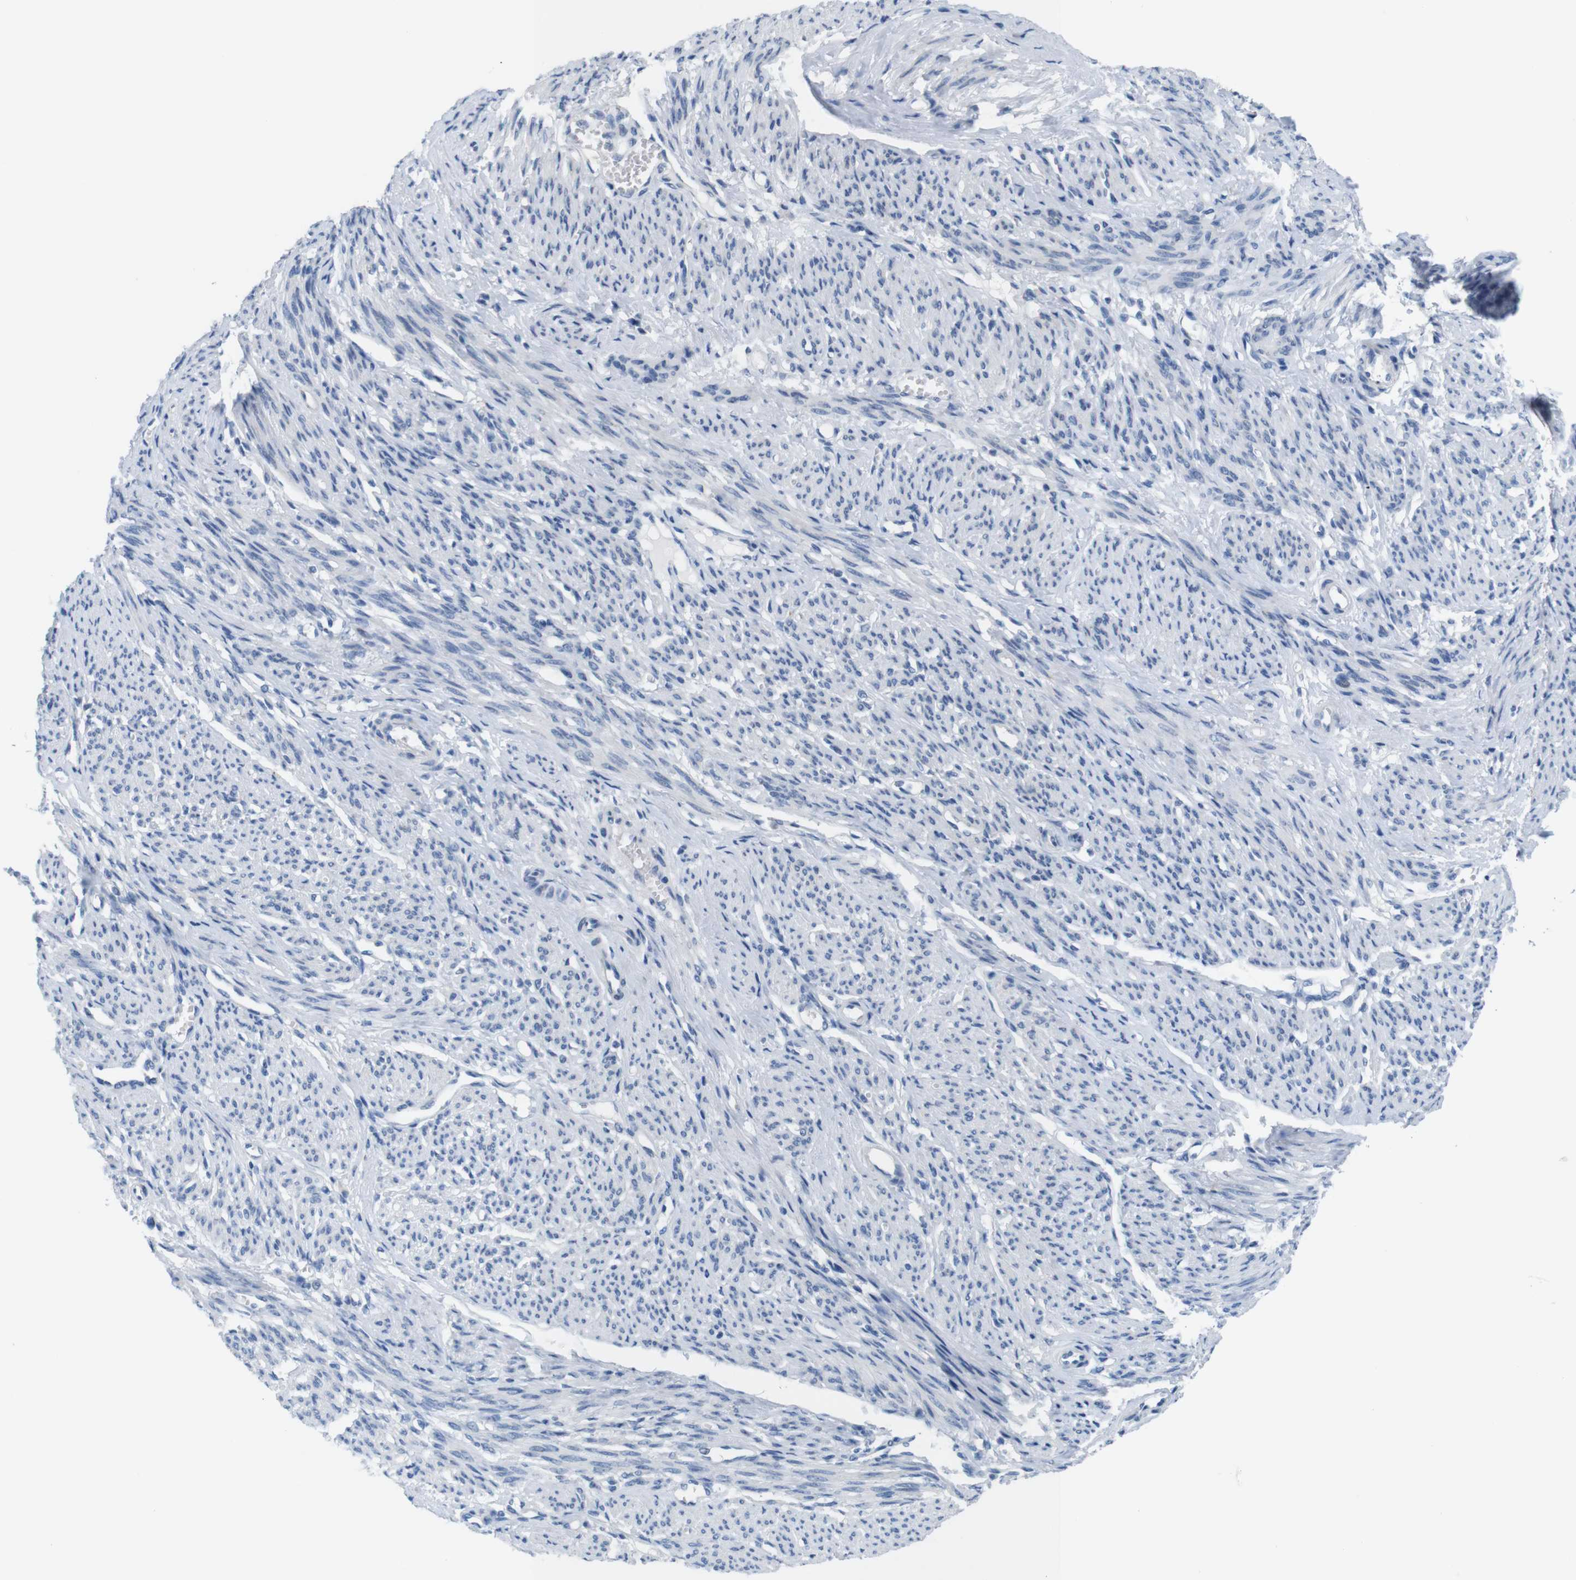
{"staining": {"intensity": "negative", "quantity": "none", "location": "none"}, "tissue": "smooth muscle", "cell_type": "Smooth muscle cells", "image_type": "normal", "snomed": [{"axis": "morphology", "description": "Normal tissue, NOS"}, {"axis": "topography", "description": "Smooth muscle"}], "caption": "IHC photomicrograph of benign smooth muscle: smooth muscle stained with DAB (3,3'-diaminobenzidine) reveals no significant protein positivity in smooth muscle cells.", "gene": "GOLGA2", "patient": {"sex": "female", "age": 65}}